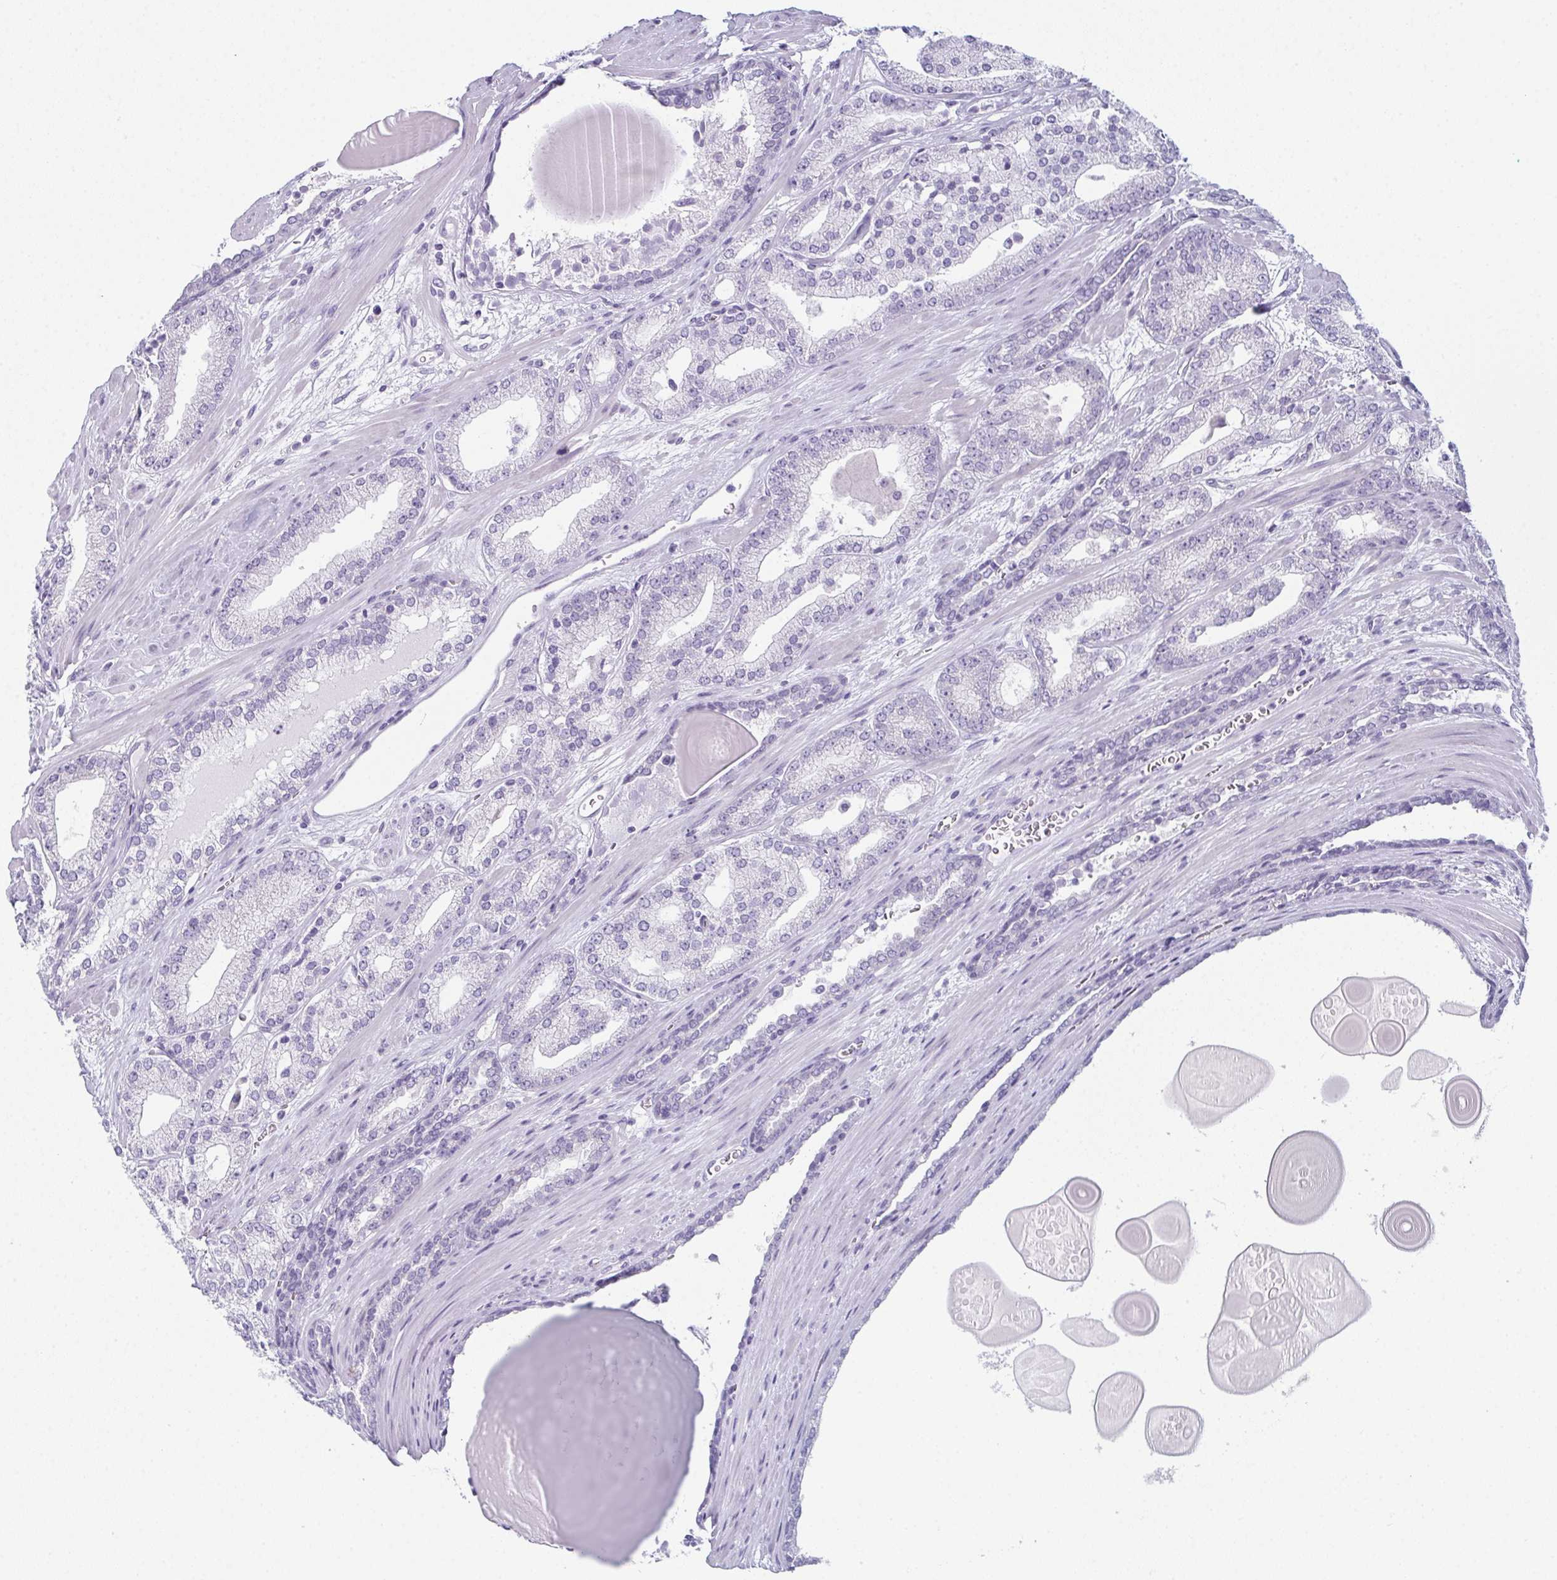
{"staining": {"intensity": "negative", "quantity": "none", "location": "none"}, "tissue": "prostate cancer", "cell_type": "Tumor cells", "image_type": "cancer", "snomed": [{"axis": "morphology", "description": "Adenocarcinoma, High grade"}, {"axis": "topography", "description": "Prostate"}], "caption": "IHC image of prostate cancer stained for a protein (brown), which shows no positivity in tumor cells.", "gene": "ENKUR", "patient": {"sex": "male", "age": 64}}